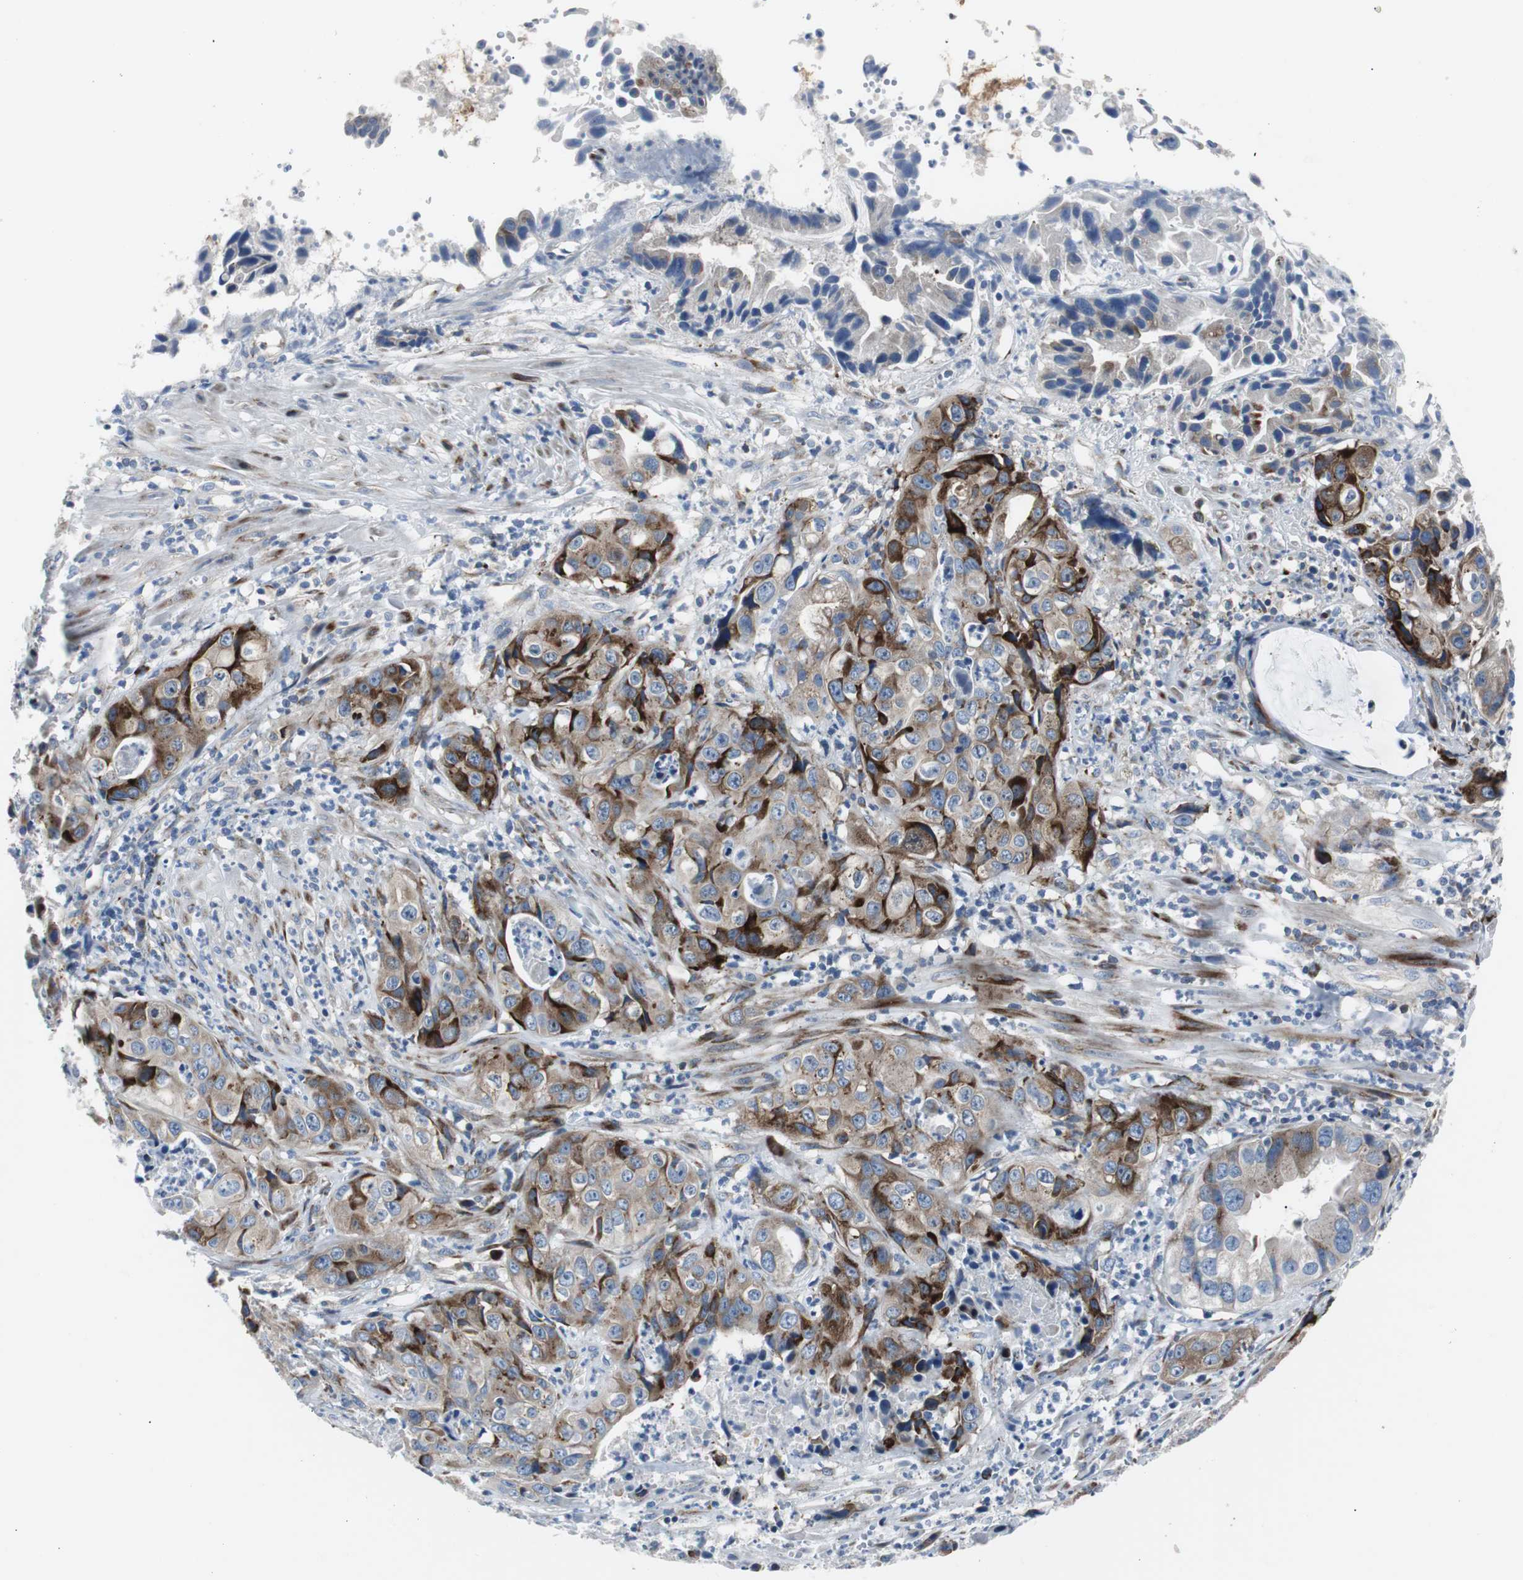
{"staining": {"intensity": "strong", "quantity": ">75%", "location": "cytoplasmic/membranous"}, "tissue": "liver cancer", "cell_type": "Tumor cells", "image_type": "cancer", "snomed": [{"axis": "morphology", "description": "Cholangiocarcinoma"}, {"axis": "topography", "description": "Liver"}], "caption": "DAB (3,3'-diaminobenzidine) immunohistochemical staining of liver cancer (cholangiocarcinoma) reveals strong cytoplasmic/membranous protein expression in about >75% of tumor cells. (Brightfield microscopy of DAB IHC at high magnification).", "gene": "BBC3", "patient": {"sex": "female", "age": 61}}